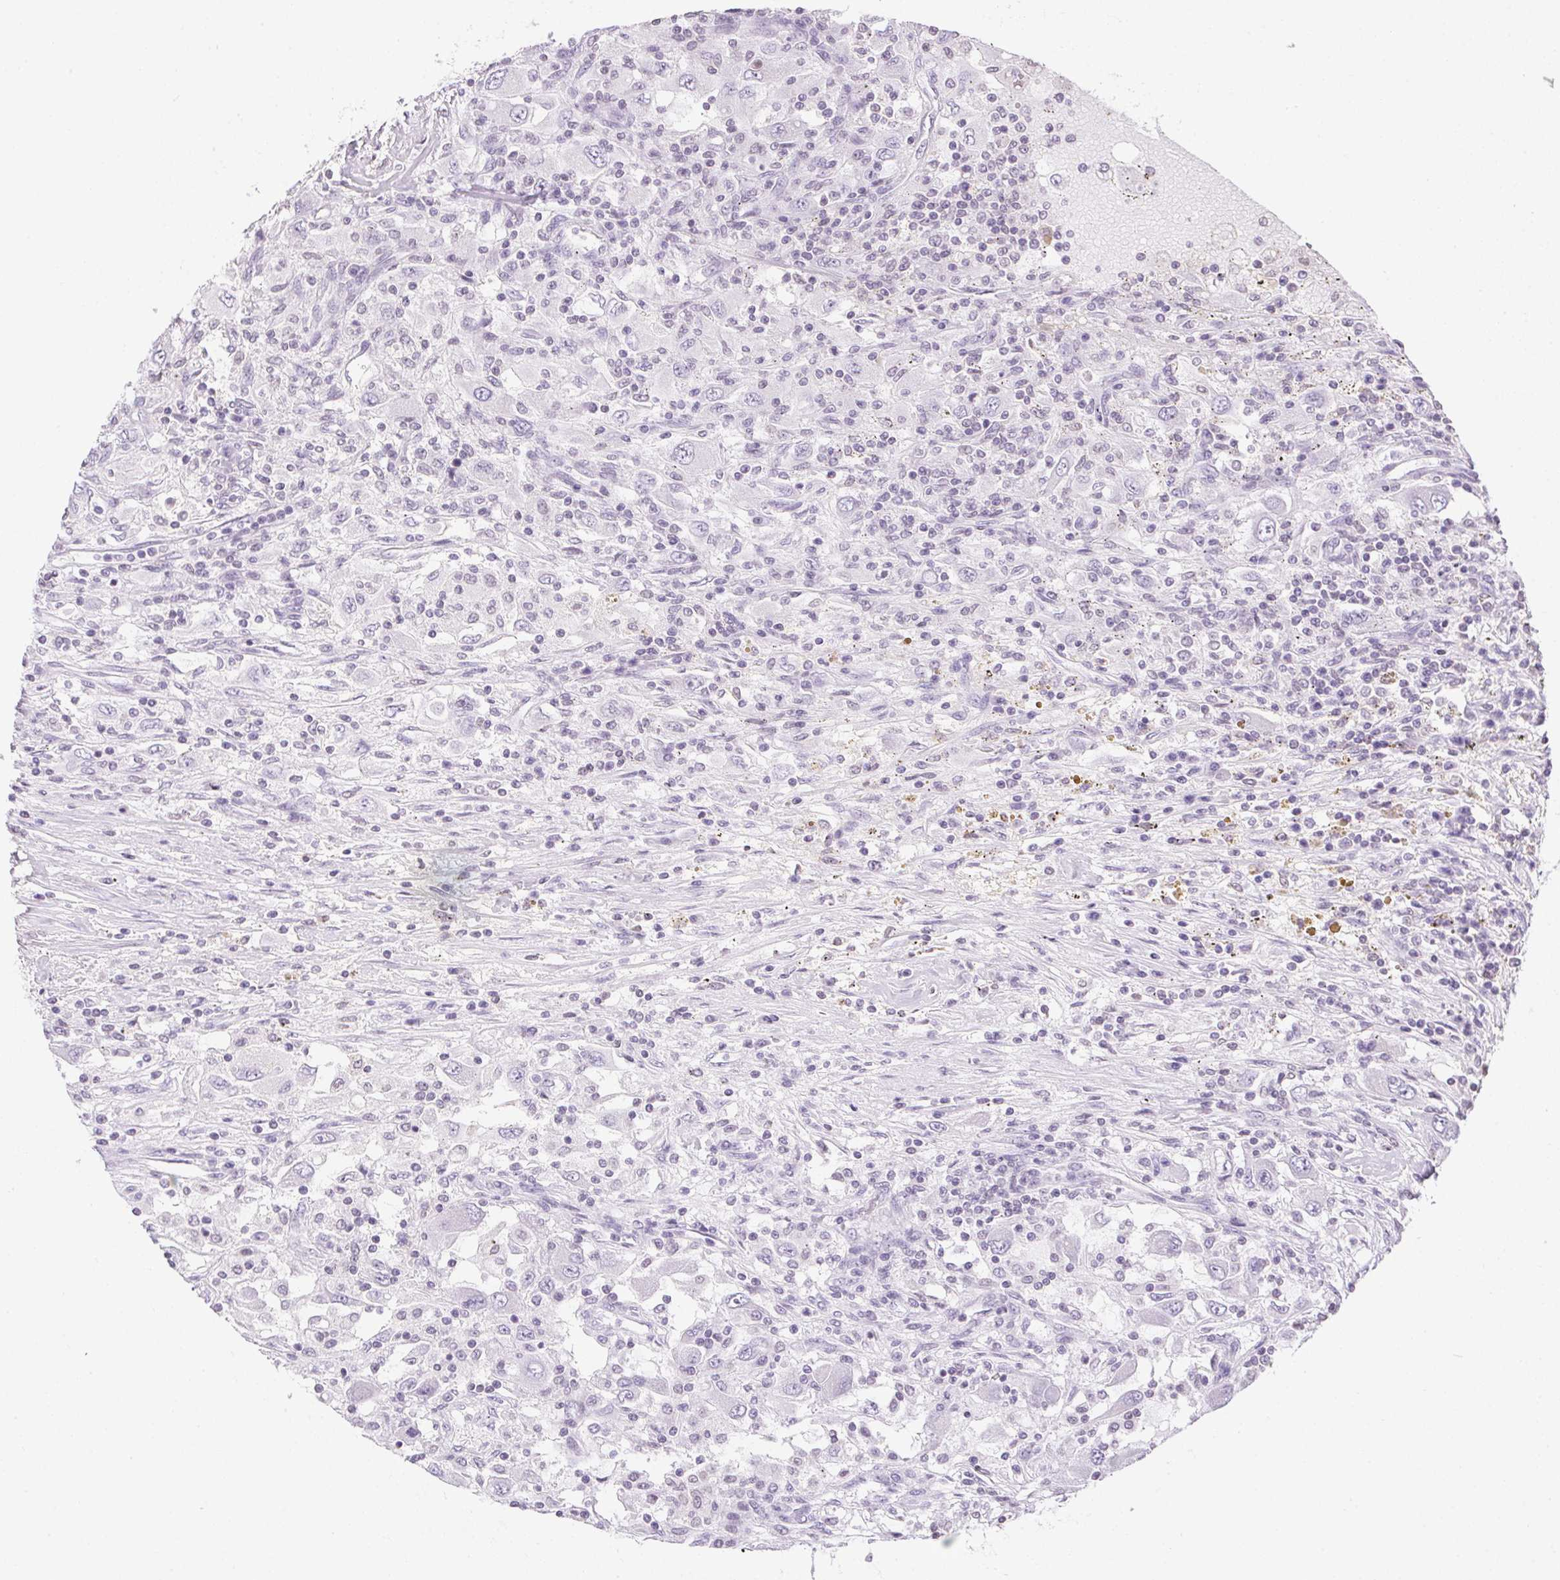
{"staining": {"intensity": "negative", "quantity": "none", "location": "none"}, "tissue": "renal cancer", "cell_type": "Tumor cells", "image_type": "cancer", "snomed": [{"axis": "morphology", "description": "Adenocarcinoma, NOS"}, {"axis": "topography", "description": "Kidney"}], "caption": "This is an immunohistochemistry photomicrograph of renal cancer (adenocarcinoma). There is no staining in tumor cells.", "gene": "PRL", "patient": {"sex": "female", "age": 67}}